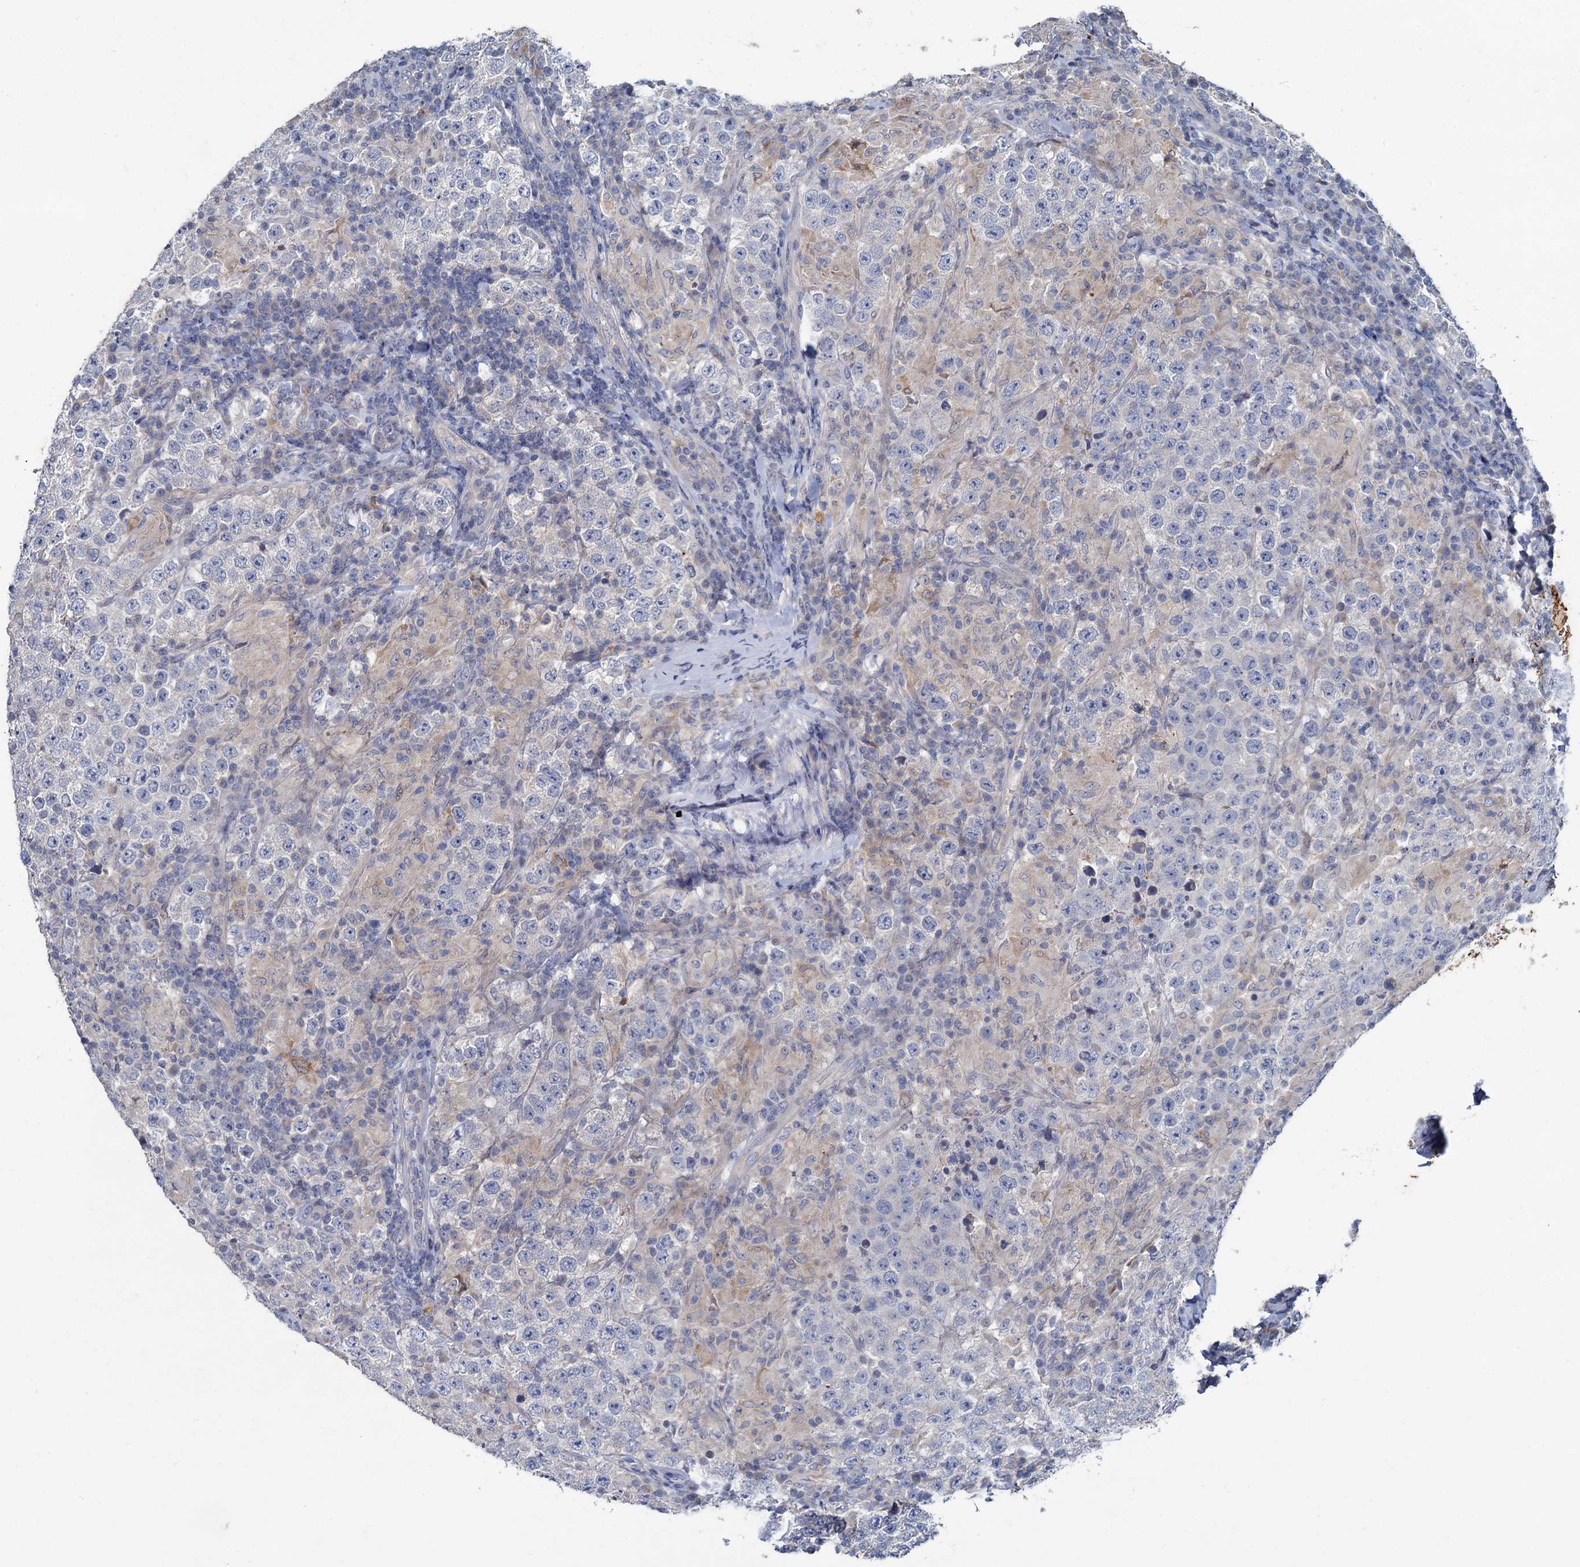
{"staining": {"intensity": "negative", "quantity": "none", "location": "none"}, "tissue": "testis cancer", "cell_type": "Tumor cells", "image_type": "cancer", "snomed": [{"axis": "morphology", "description": "Normal tissue, NOS"}, {"axis": "morphology", "description": "Urothelial carcinoma, High grade"}, {"axis": "morphology", "description": "Seminoma, NOS"}, {"axis": "morphology", "description": "Carcinoma, Embryonal, NOS"}, {"axis": "topography", "description": "Urinary bladder"}, {"axis": "topography", "description": "Testis"}], "caption": "Tumor cells are negative for protein expression in human seminoma (testis).", "gene": "SLC2A7", "patient": {"sex": "male", "age": 41}}